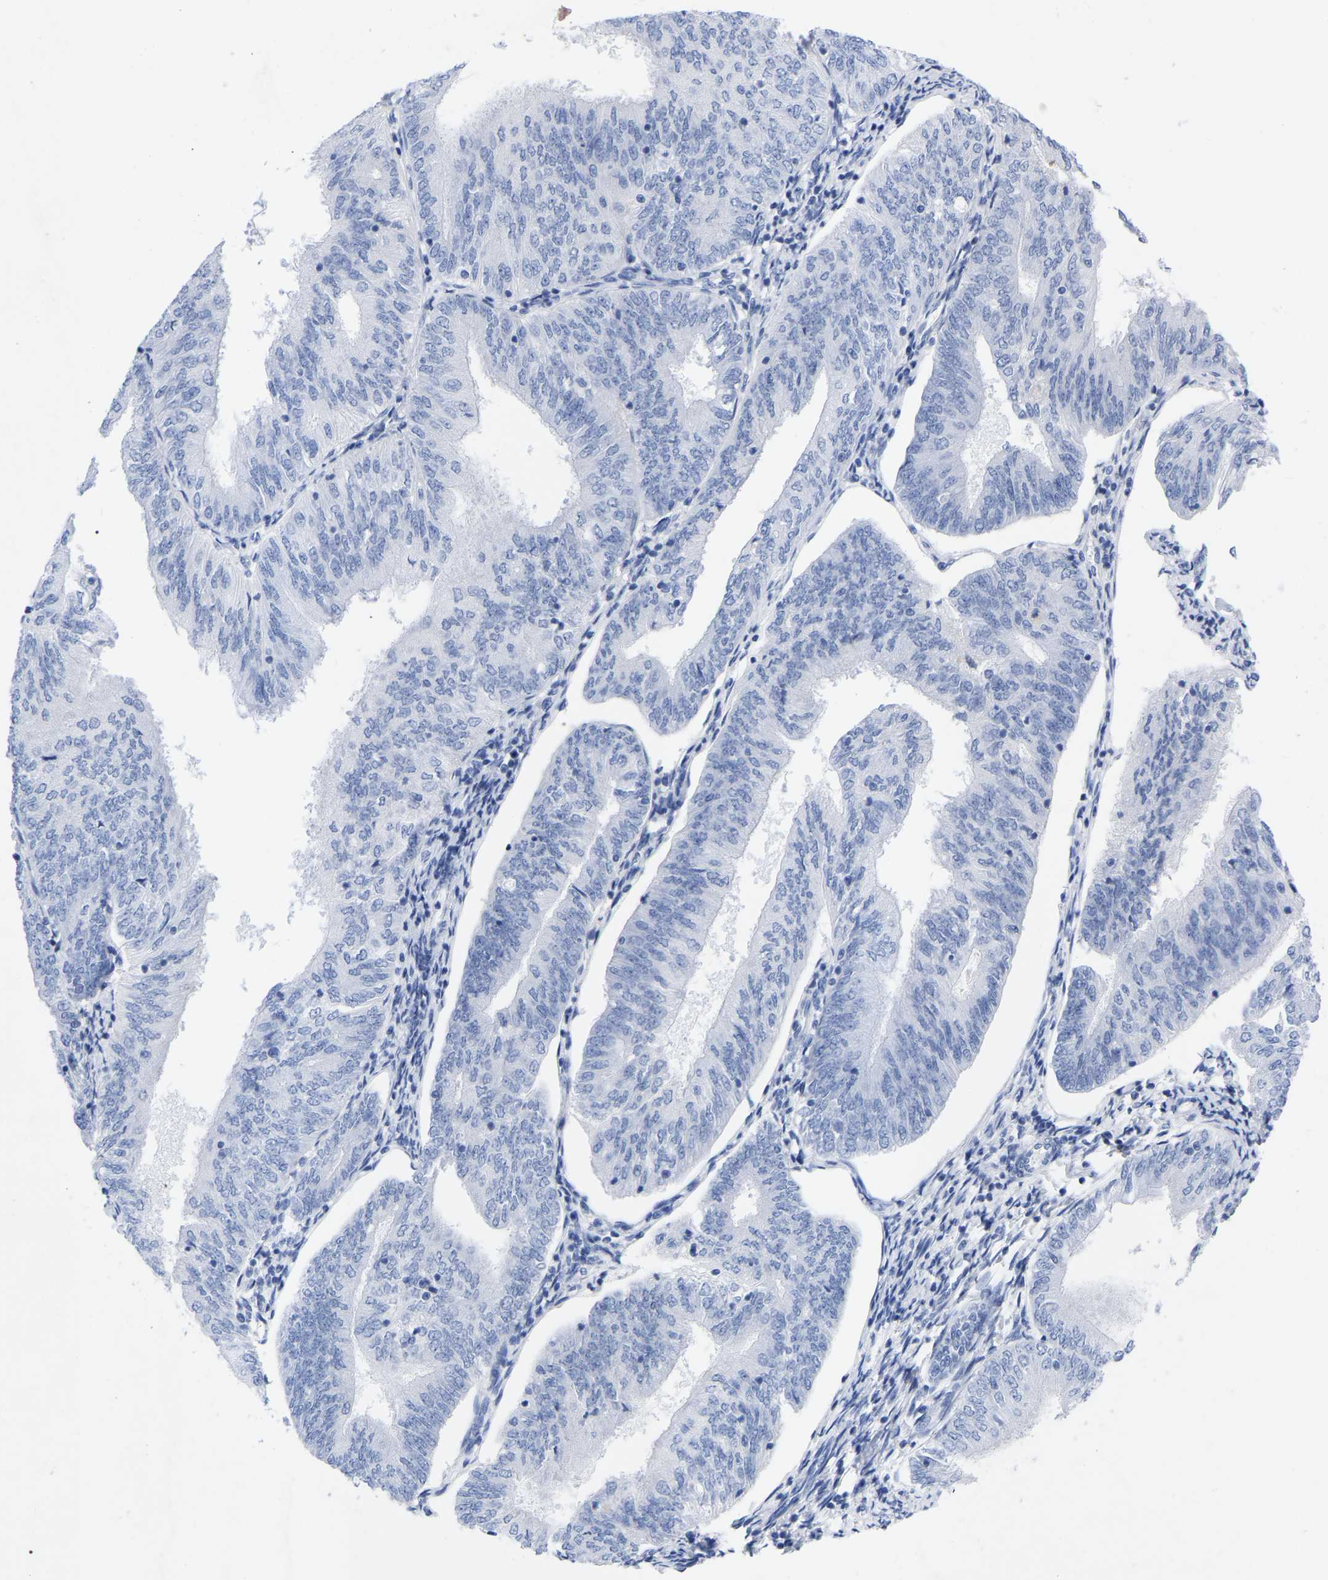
{"staining": {"intensity": "negative", "quantity": "none", "location": "none"}, "tissue": "endometrial cancer", "cell_type": "Tumor cells", "image_type": "cancer", "snomed": [{"axis": "morphology", "description": "Adenocarcinoma, NOS"}, {"axis": "topography", "description": "Endometrium"}], "caption": "Endometrial cancer (adenocarcinoma) stained for a protein using immunohistochemistry demonstrates no staining tumor cells.", "gene": "ZNF629", "patient": {"sex": "female", "age": 58}}